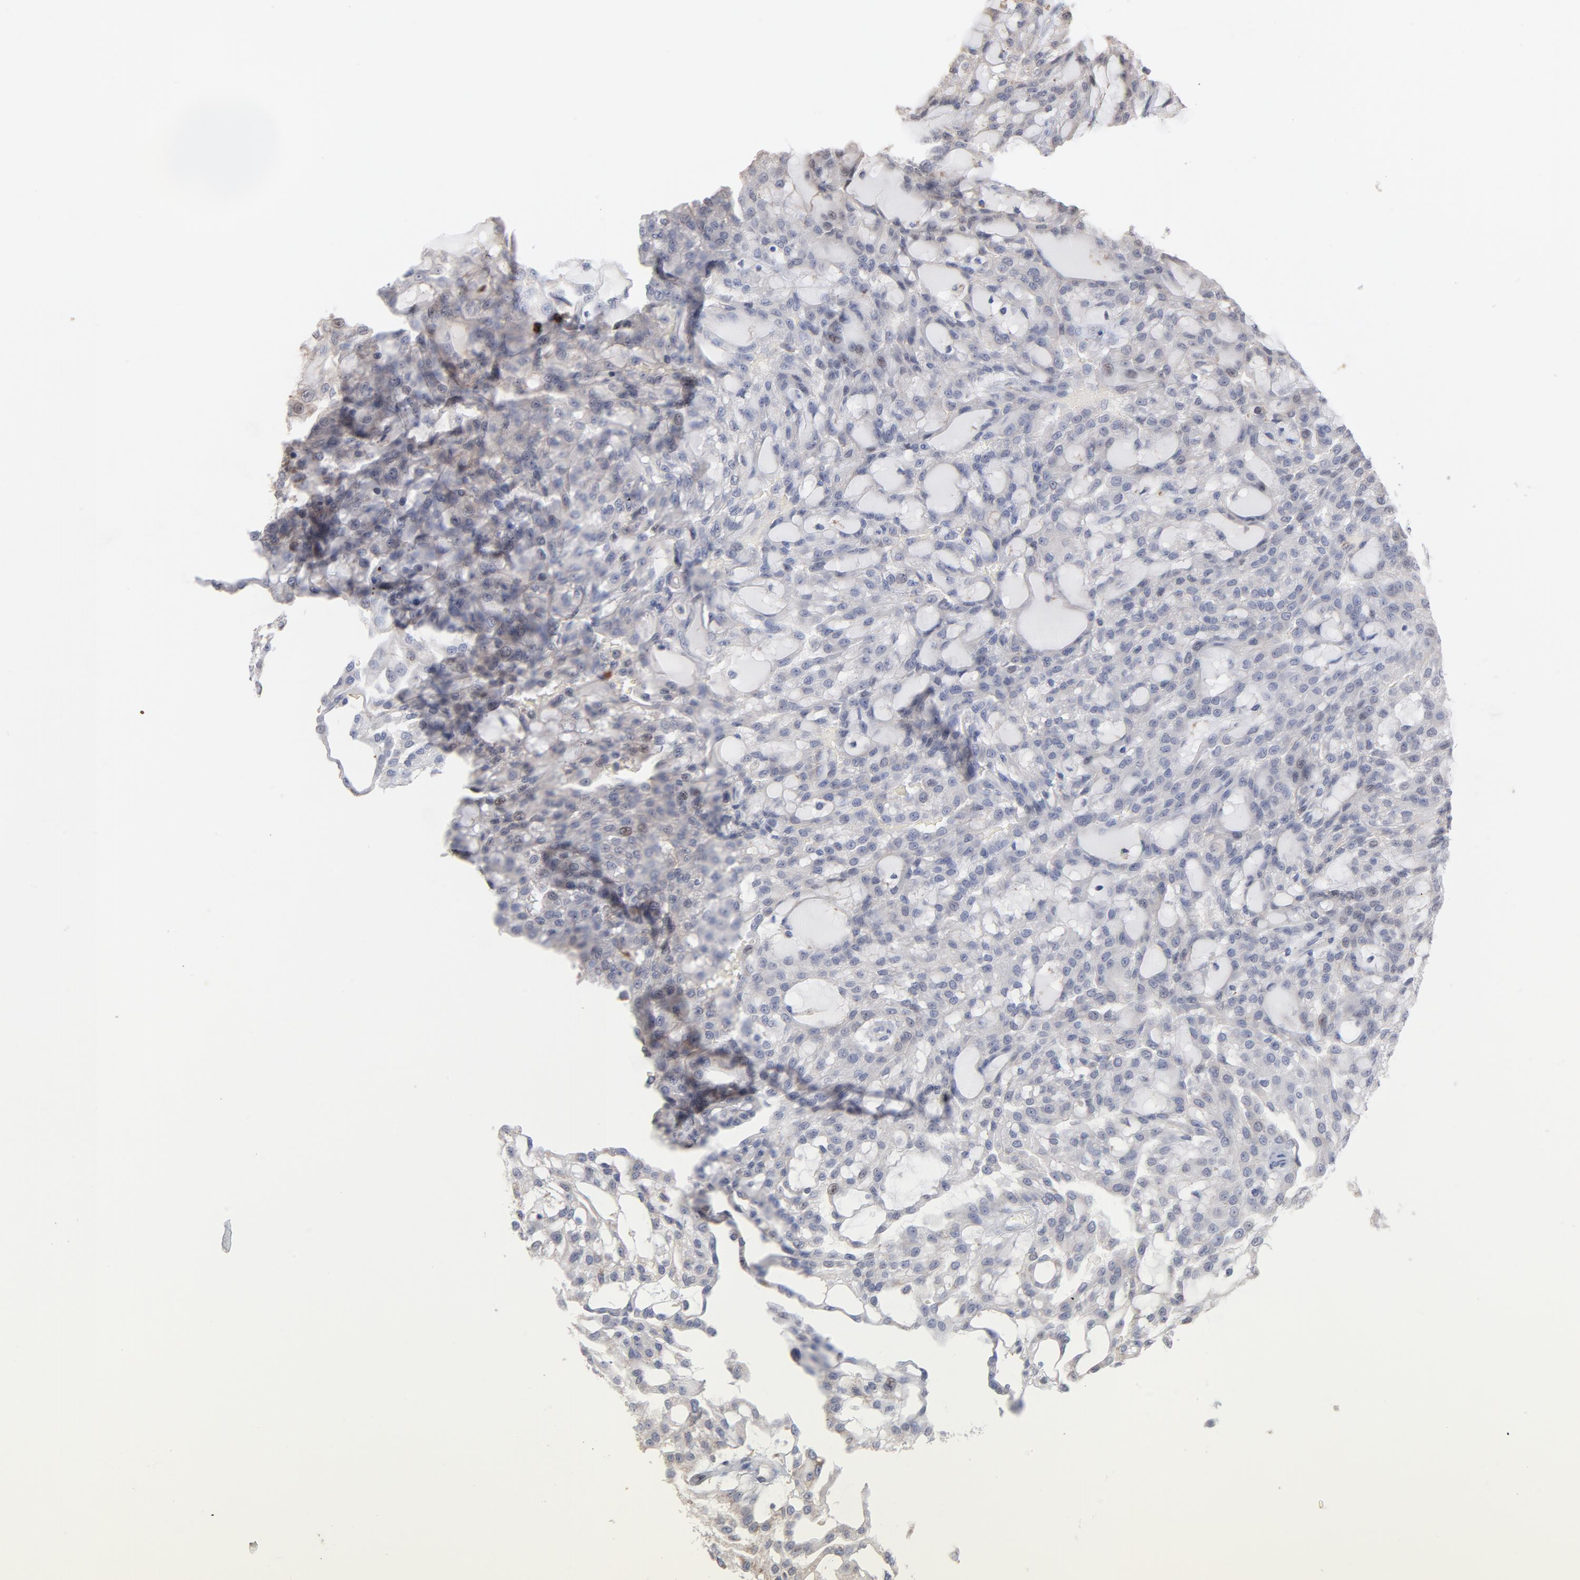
{"staining": {"intensity": "weak", "quantity": "<25%", "location": "nuclear"}, "tissue": "renal cancer", "cell_type": "Tumor cells", "image_type": "cancer", "snomed": [{"axis": "morphology", "description": "Adenocarcinoma, NOS"}, {"axis": "topography", "description": "Kidney"}], "caption": "There is no significant positivity in tumor cells of renal cancer (adenocarcinoma). The staining was performed using DAB to visualize the protein expression in brown, while the nuclei were stained in blue with hematoxylin (Magnification: 20x).", "gene": "PNMA1", "patient": {"sex": "male", "age": 63}}